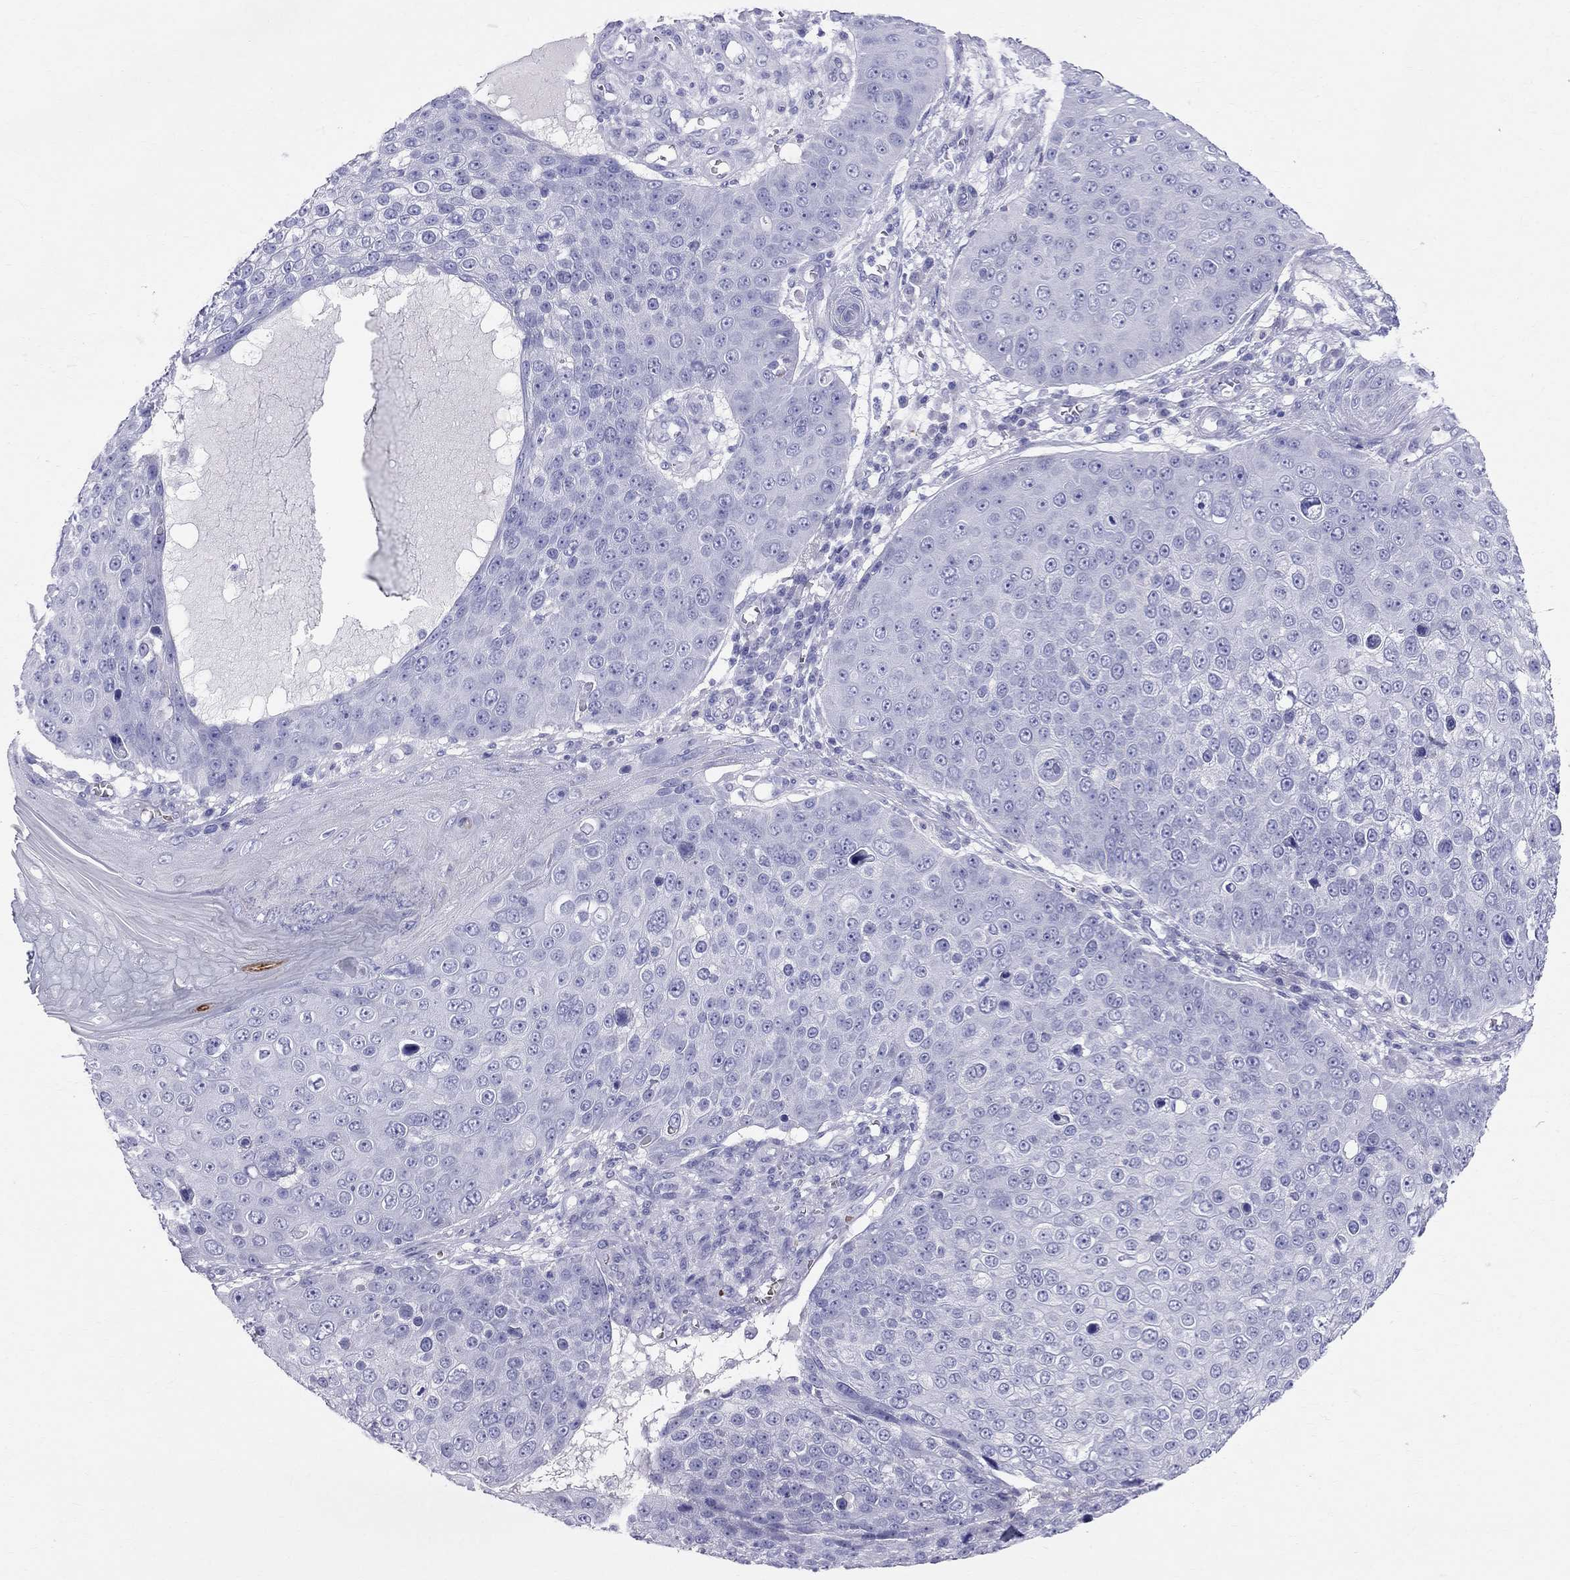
{"staining": {"intensity": "negative", "quantity": "none", "location": "none"}, "tissue": "skin cancer", "cell_type": "Tumor cells", "image_type": "cancer", "snomed": [{"axis": "morphology", "description": "Squamous cell carcinoma, NOS"}, {"axis": "topography", "description": "Skin"}], "caption": "The photomicrograph exhibits no significant expression in tumor cells of squamous cell carcinoma (skin).", "gene": "DNAAF6", "patient": {"sex": "male", "age": 71}}